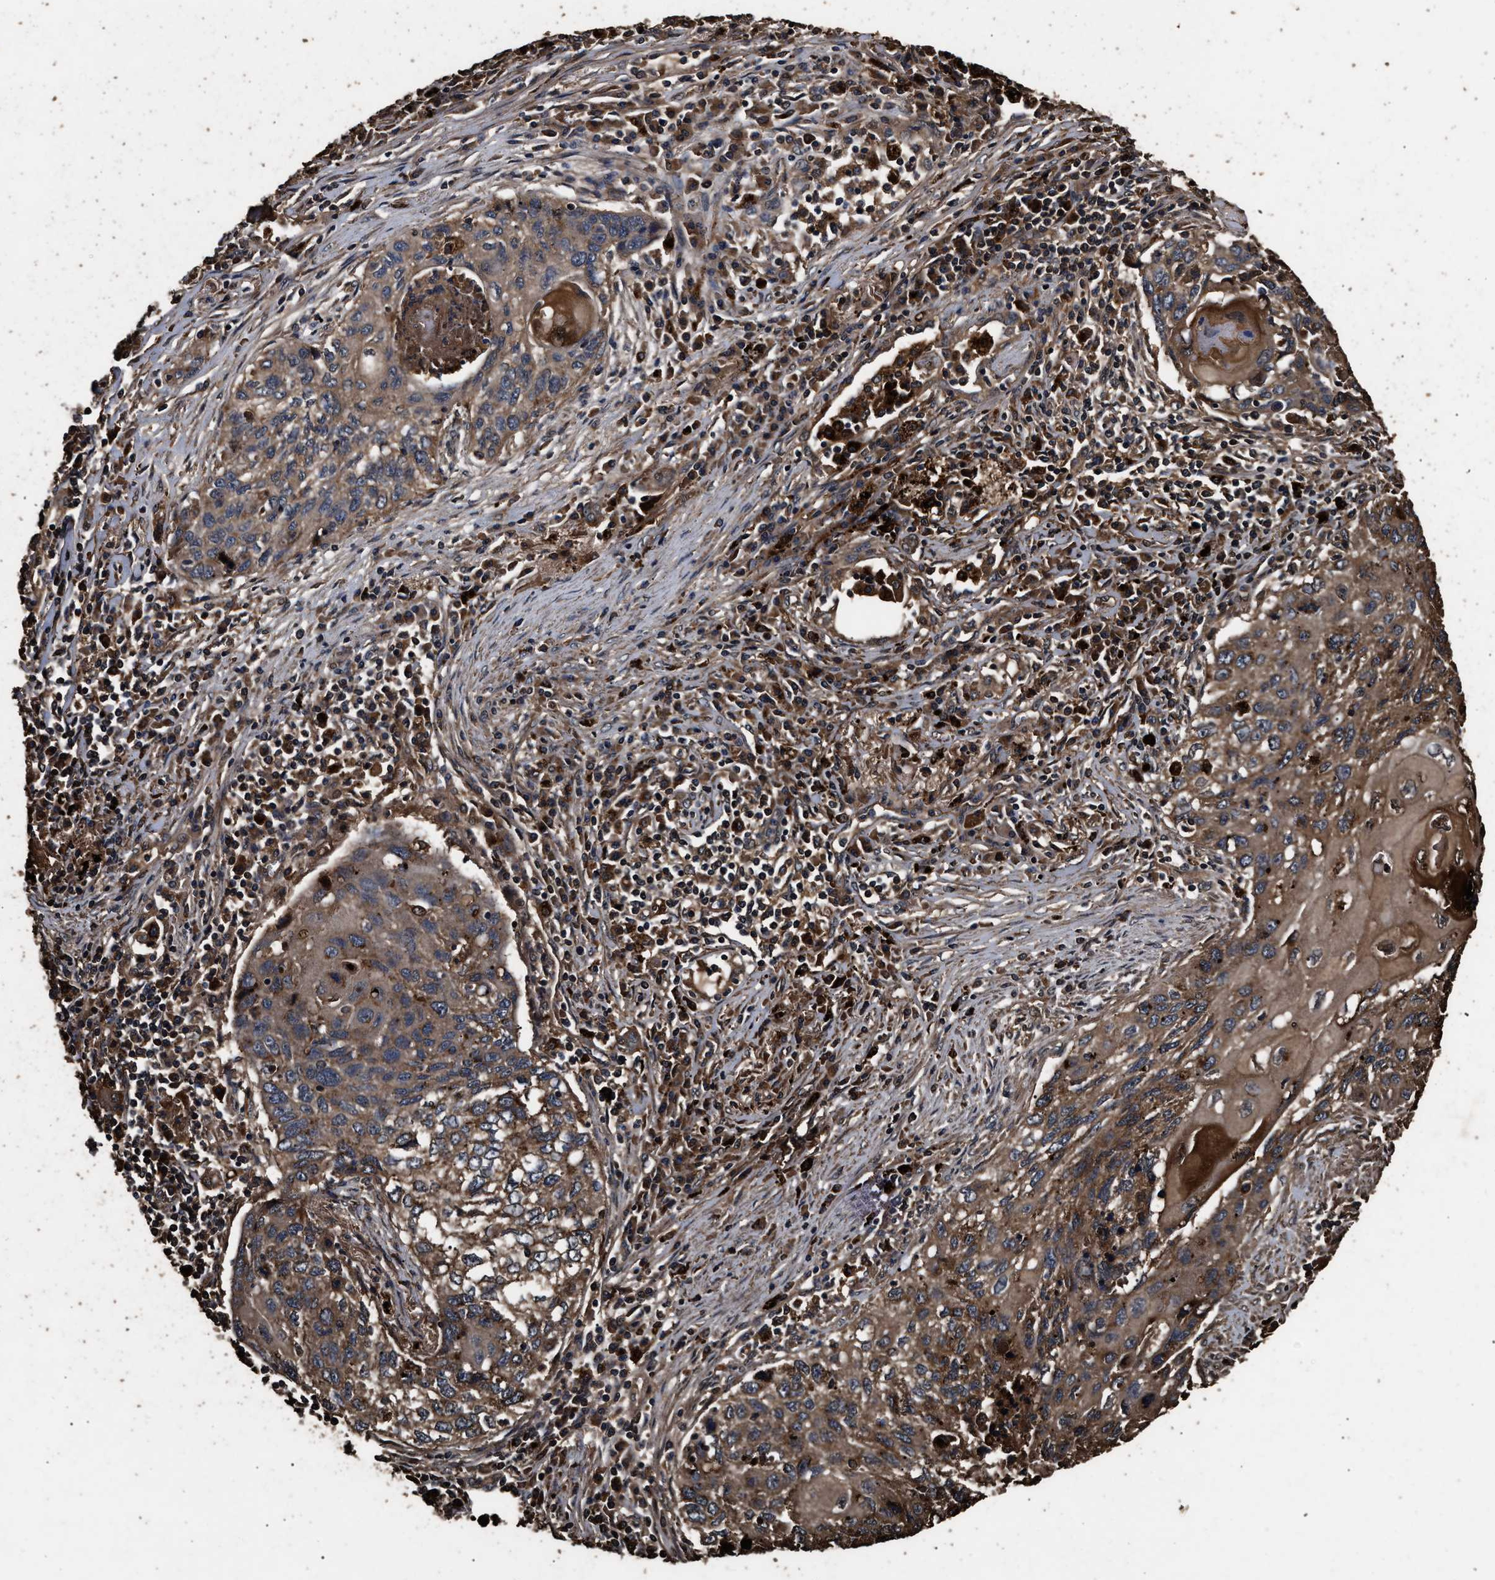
{"staining": {"intensity": "moderate", "quantity": ">75%", "location": "cytoplasmic/membranous"}, "tissue": "lung cancer", "cell_type": "Tumor cells", "image_type": "cancer", "snomed": [{"axis": "morphology", "description": "Squamous cell carcinoma, NOS"}, {"axis": "topography", "description": "Lung"}], "caption": "A high-resolution histopathology image shows immunohistochemistry staining of lung cancer, which shows moderate cytoplasmic/membranous staining in about >75% of tumor cells.", "gene": "KYAT1", "patient": {"sex": "female", "age": 63}}